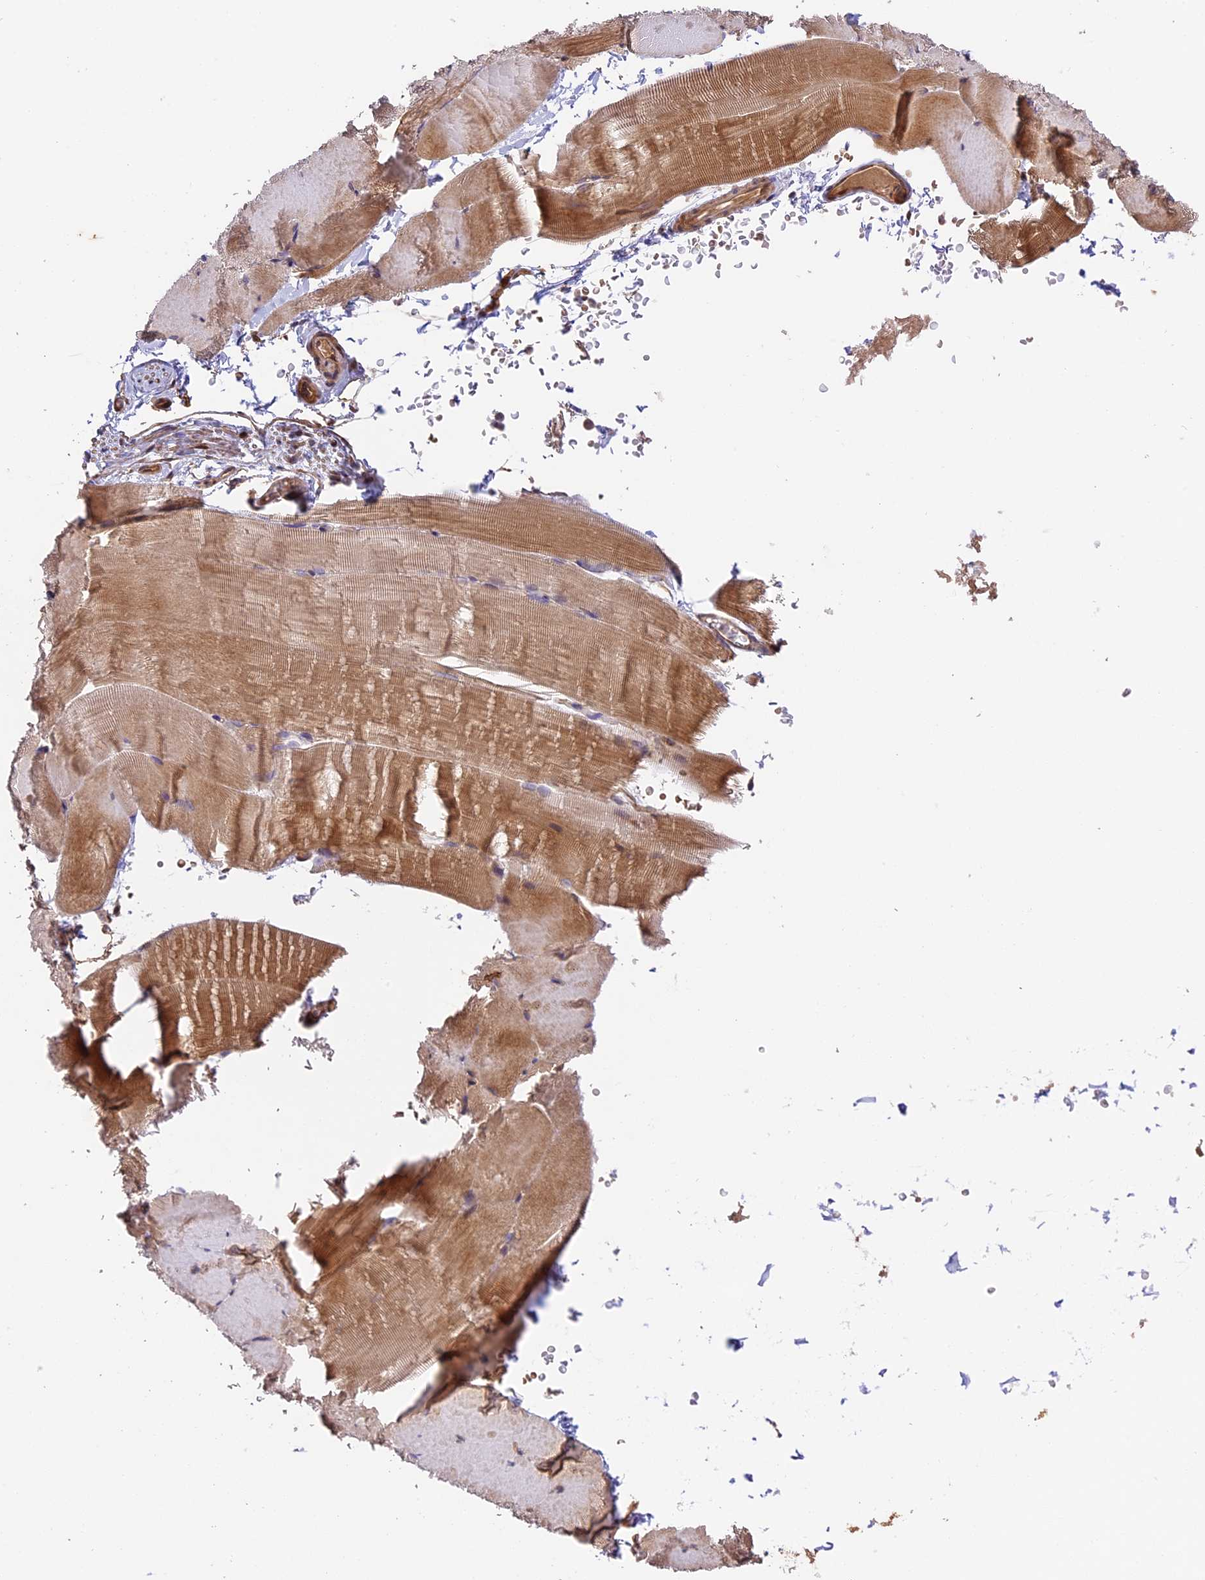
{"staining": {"intensity": "moderate", "quantity": ">75%", "location": "cytoplasmic/membranous"}, "tissue": "skeletal muscle", "cell_type": "Myocytes", "image_type": "normal", "snomed": [{"axis": "morphology", "description": "Normal tissue, NOS"}, {"axis": "topography", "description": "Skeletal muscle"}, {"axis": "topography", "description": "Parathyroid gland"}], "caption": "Immunohistochemistry (IHC) of normal skeletal muscle demonstrates medium levels of moderate cytoplasmic/membranous expression in about >75% of myocytes.", "gene": "PPP1R37", "patient": {"sex": "female", "age": 37}}